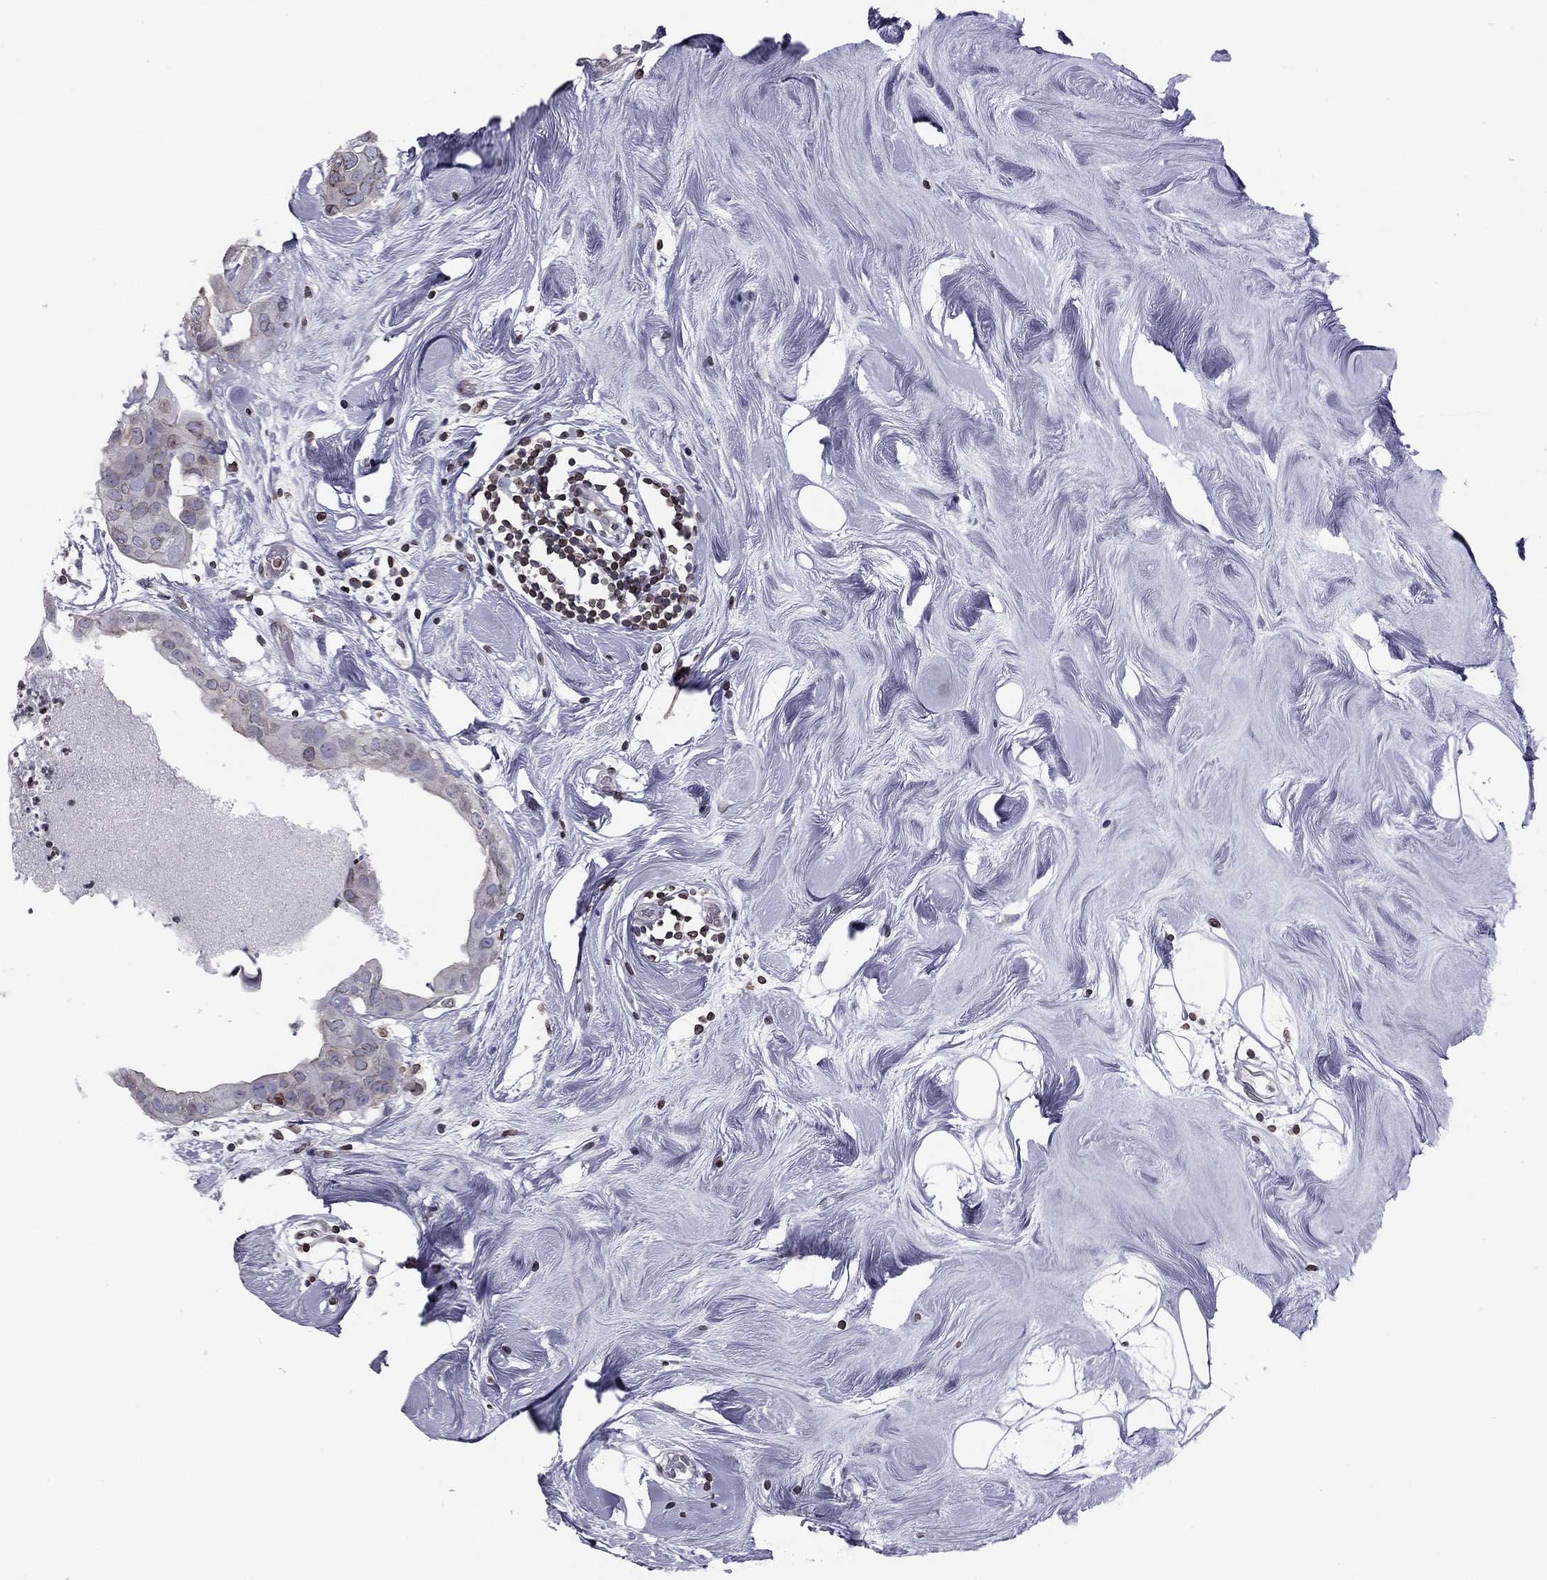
{"staining": {"intensity": "moderate", "quantity": "<25%", "location": "cytoplasmic/membranous,nuclear"}, "tissue": "breast cancer", "cell_type": "Tumor cells", "image_type": "cancer", "snomed": [{"axis": "morphology", "description": "Normal tissue, NOS"}, {"axis": "morphology", "description": "Duct carcinoma"}, {"axis": "topography", "description": "Breast"}], "caption": "Immunohistochemistry of breast invasive ductal carcinoma demonstrates low levels of moderate cytoplasmic/membranous and nuclear positivity in approximately <25% of tumor cells.", "gene": "ESPL1", "patient": {"sex": "female", "age": 40}}